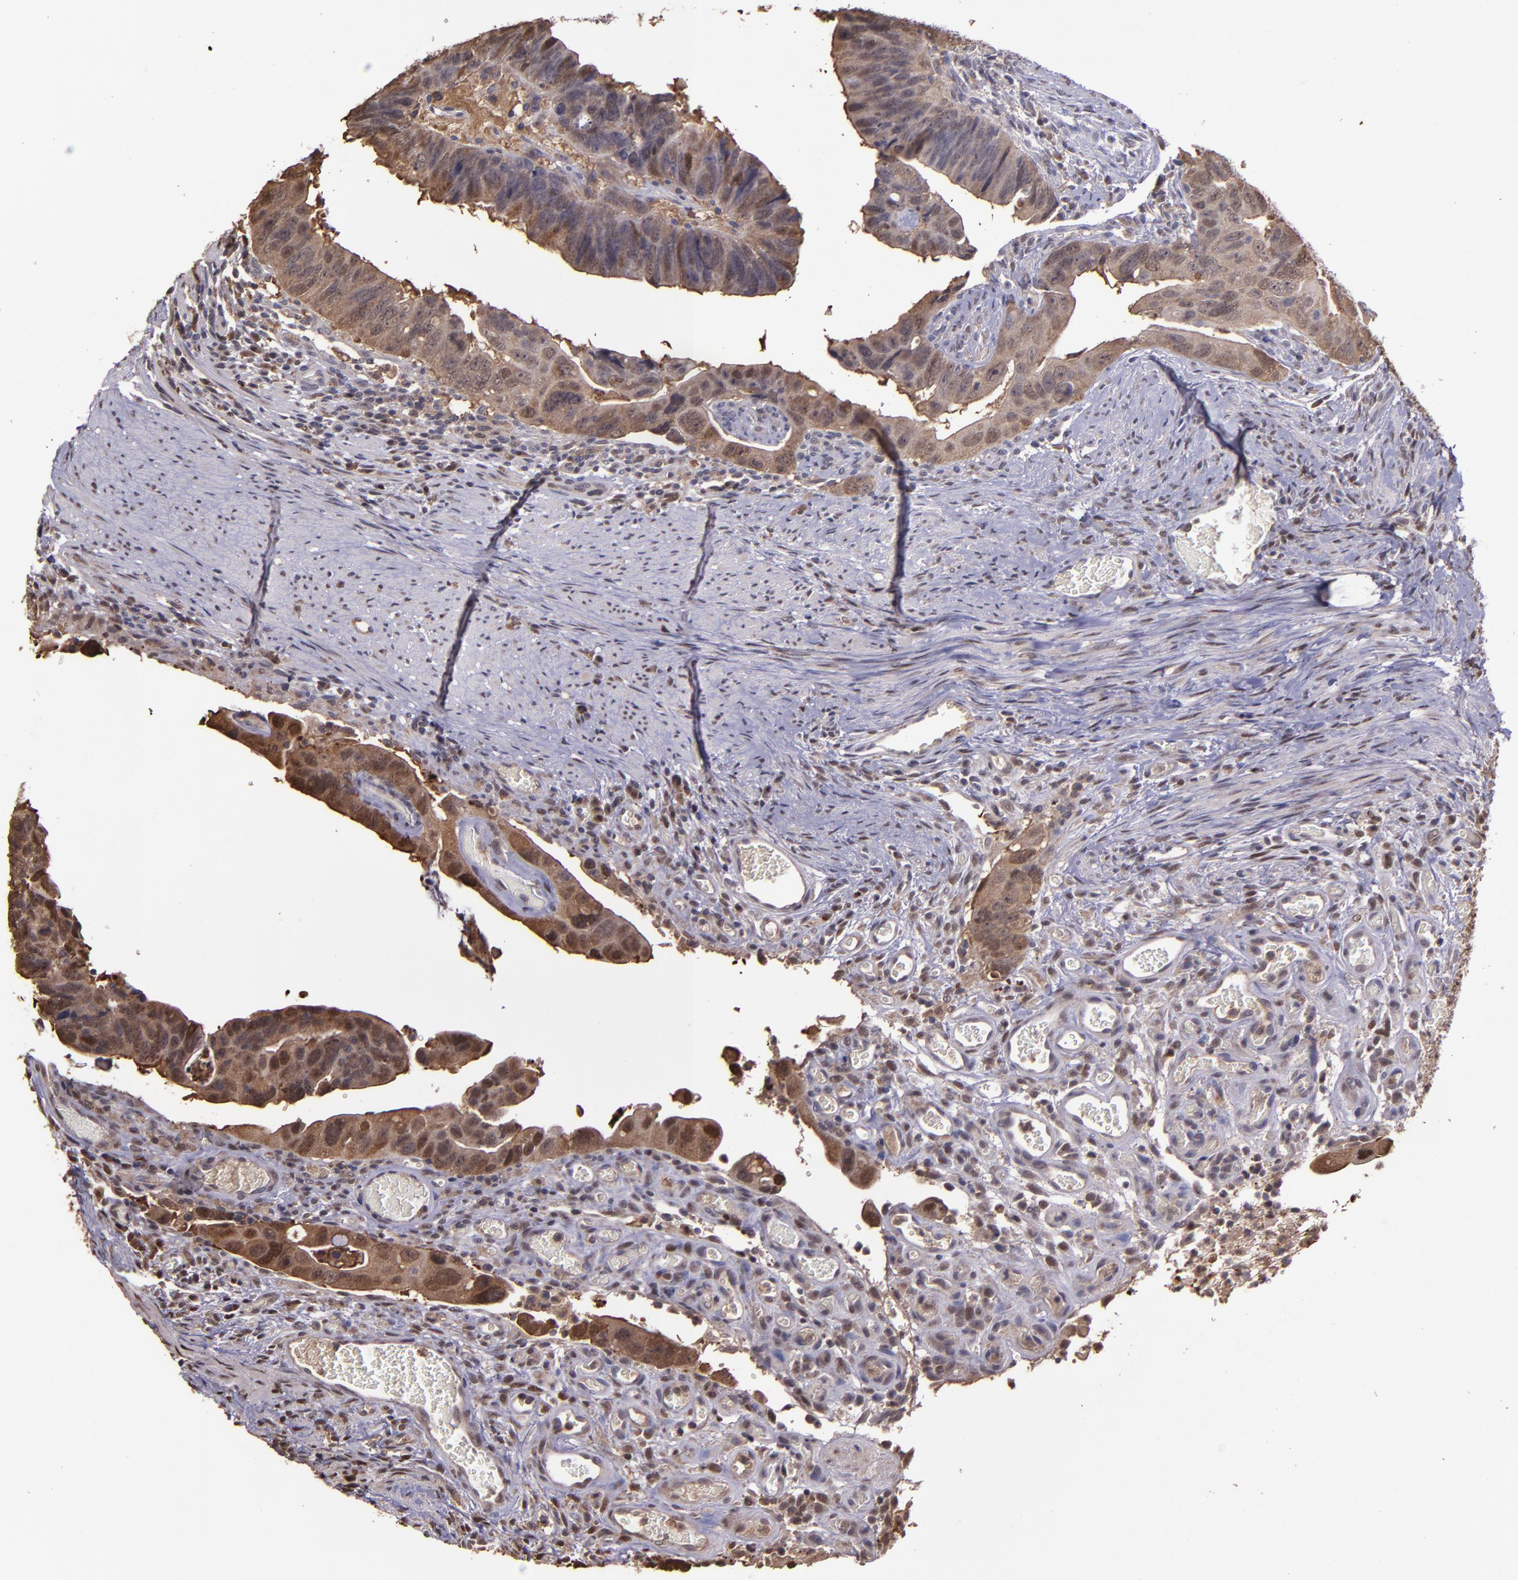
{"staining": {"intensity": "moderate", "quantity": ">75%", "location": "cytoplasmic/membranous,nuclear"}, "tissue": "colorectal cancer", "cell_type": "Tumor cells", "image_type": "cancer", "snomed": [{"axis": "morphology", "description": "Adenocarcinoma, NOS"}, {"axis": "topography", "description": "Rectum"}], "caption": "Human adenocarcinoma (colorectal) stained with a protein marker displays moderate staining in tumor cells.", "gene": "SERPINF2", "patient": {"sex": "male", "age": 53}}